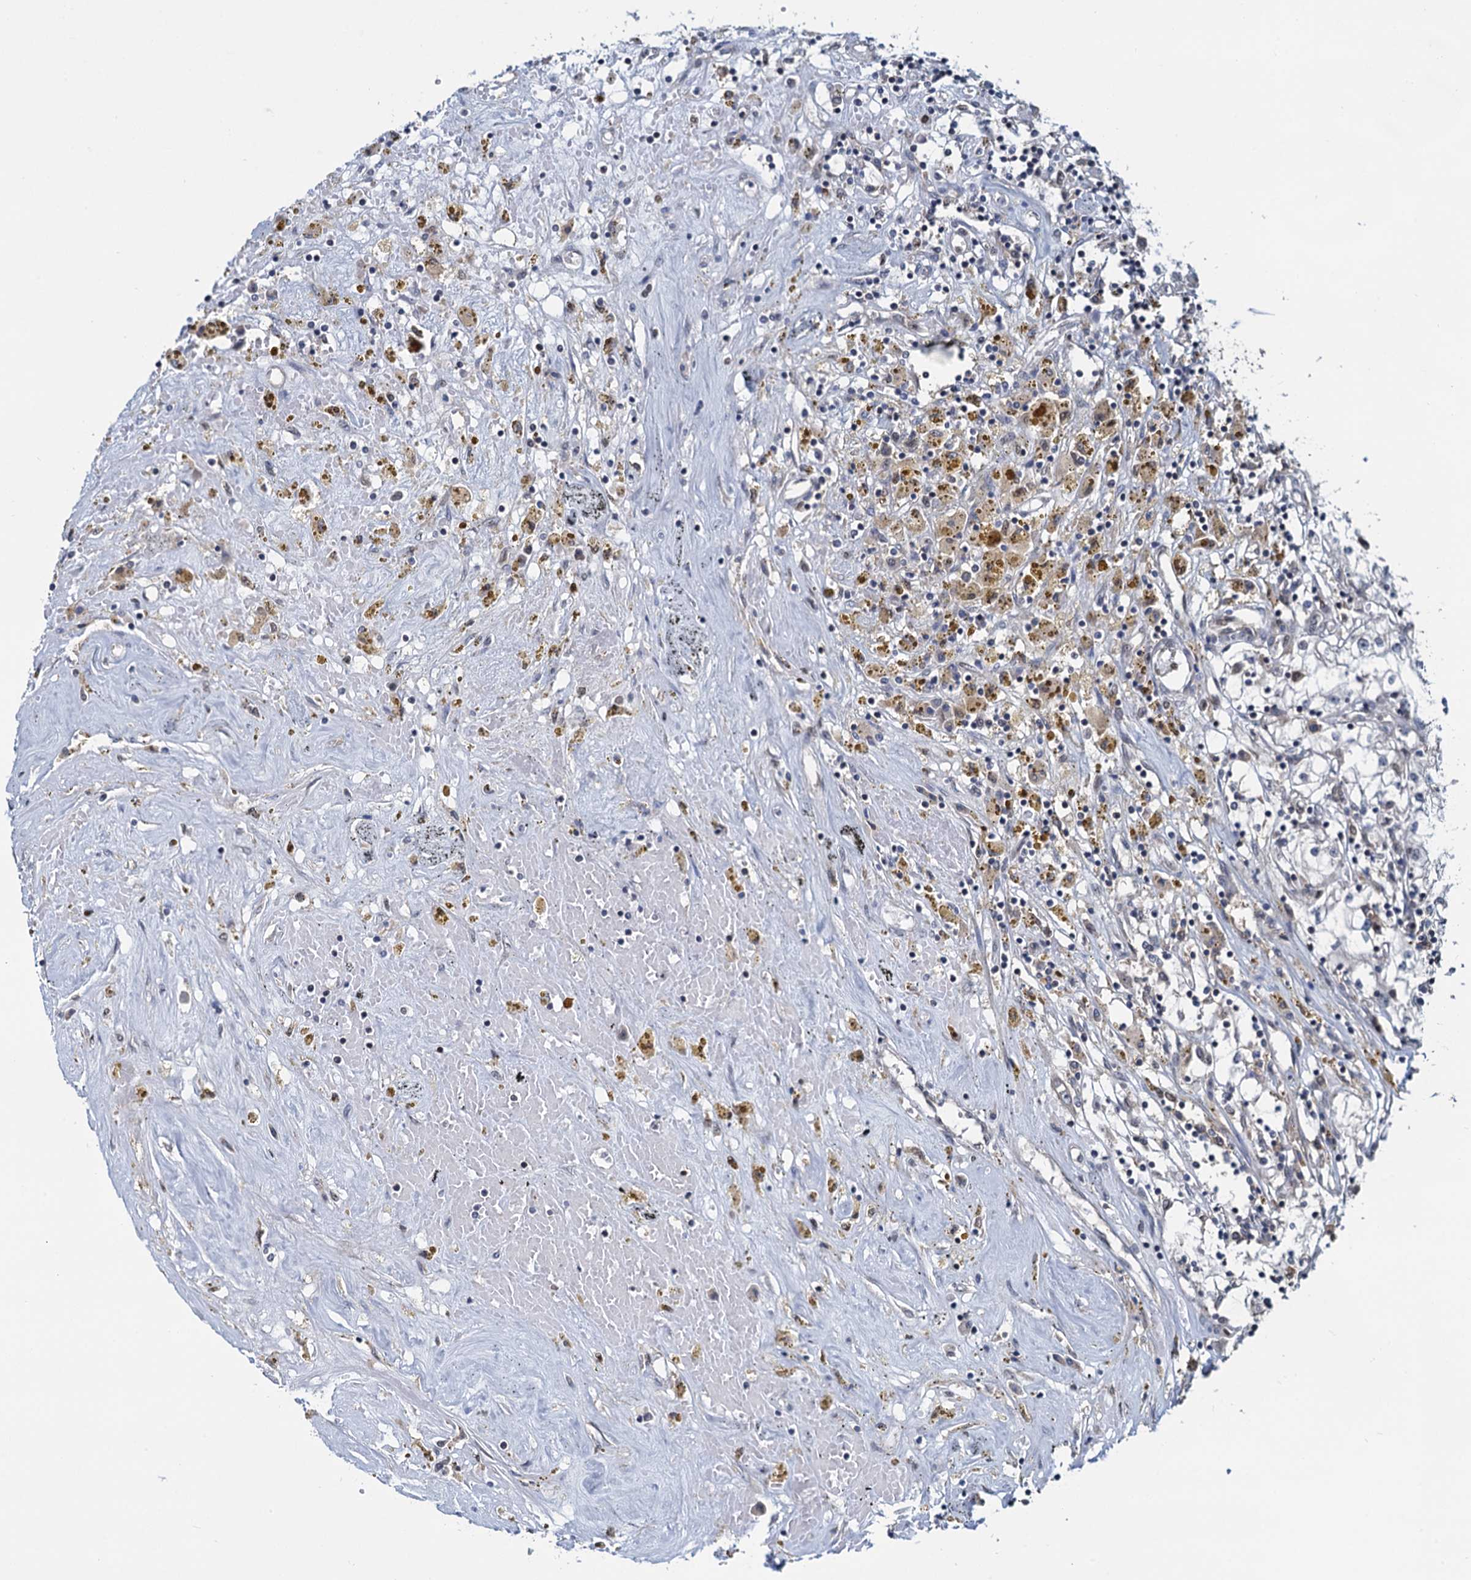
{"staining": {"intensity": "negative", "quantity": "none", "location": "none"}, "tissue": "renal cancer", "cell_type": "Tumor cells", "image_type": "cancer", "snomed": [{"axis": "morphology", "description": "Adenocarcinoma, NOS"}, {"axis": "topography", "description": "Kidney"}], "caption": "Immunohistochemistry histopathology image of neoplastic tissue: human renal cancer (adenocarcinoma) stained with DAB (3,3'-diaminobenzidine) demonstrates no significant protein positivity in tumor cells. (IHC, brightfield microscopy, high magnification).", "gene": "RNF125", "patient": {"sex": "male", "age": 56}}